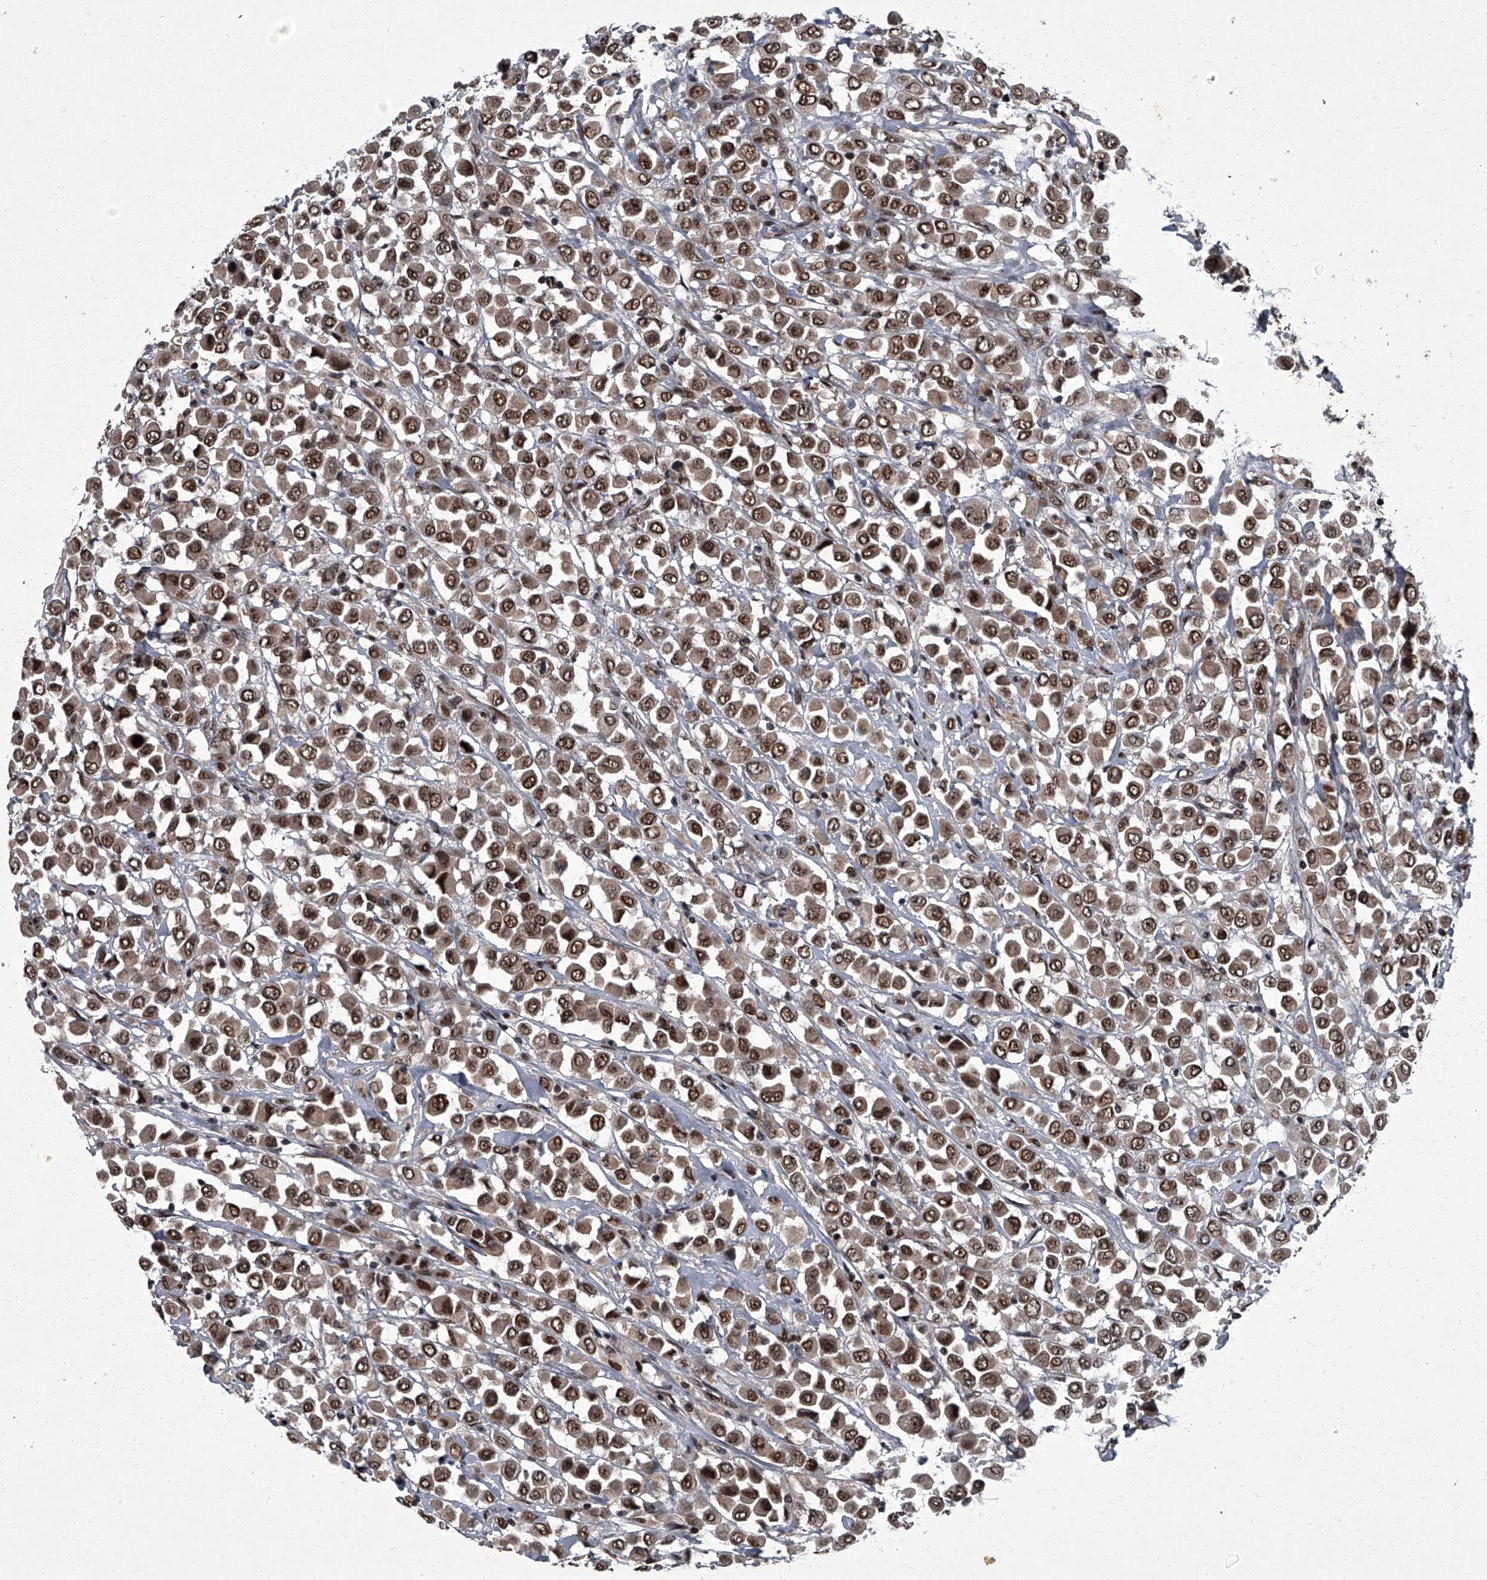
{"staining": {"intensity": "strong", "quantity": ">75%", "location": "nuclear"}, "tissue": "breast cancer", "cell_type": "Tumor cells", "image_type": "cancer", "snomed": [{"axis": "morphology", "description": "Duct carcinoma"}, {"axis": "topography", "description": "Breast"}], "caption": "There is high levels of strong nuclear staining in tumor cells of breast cancer, as demonstrated by immunohistochemical staining (brown color).", "gene": "ZNF518B", "patient": {"sex": "female", "age": 61}}